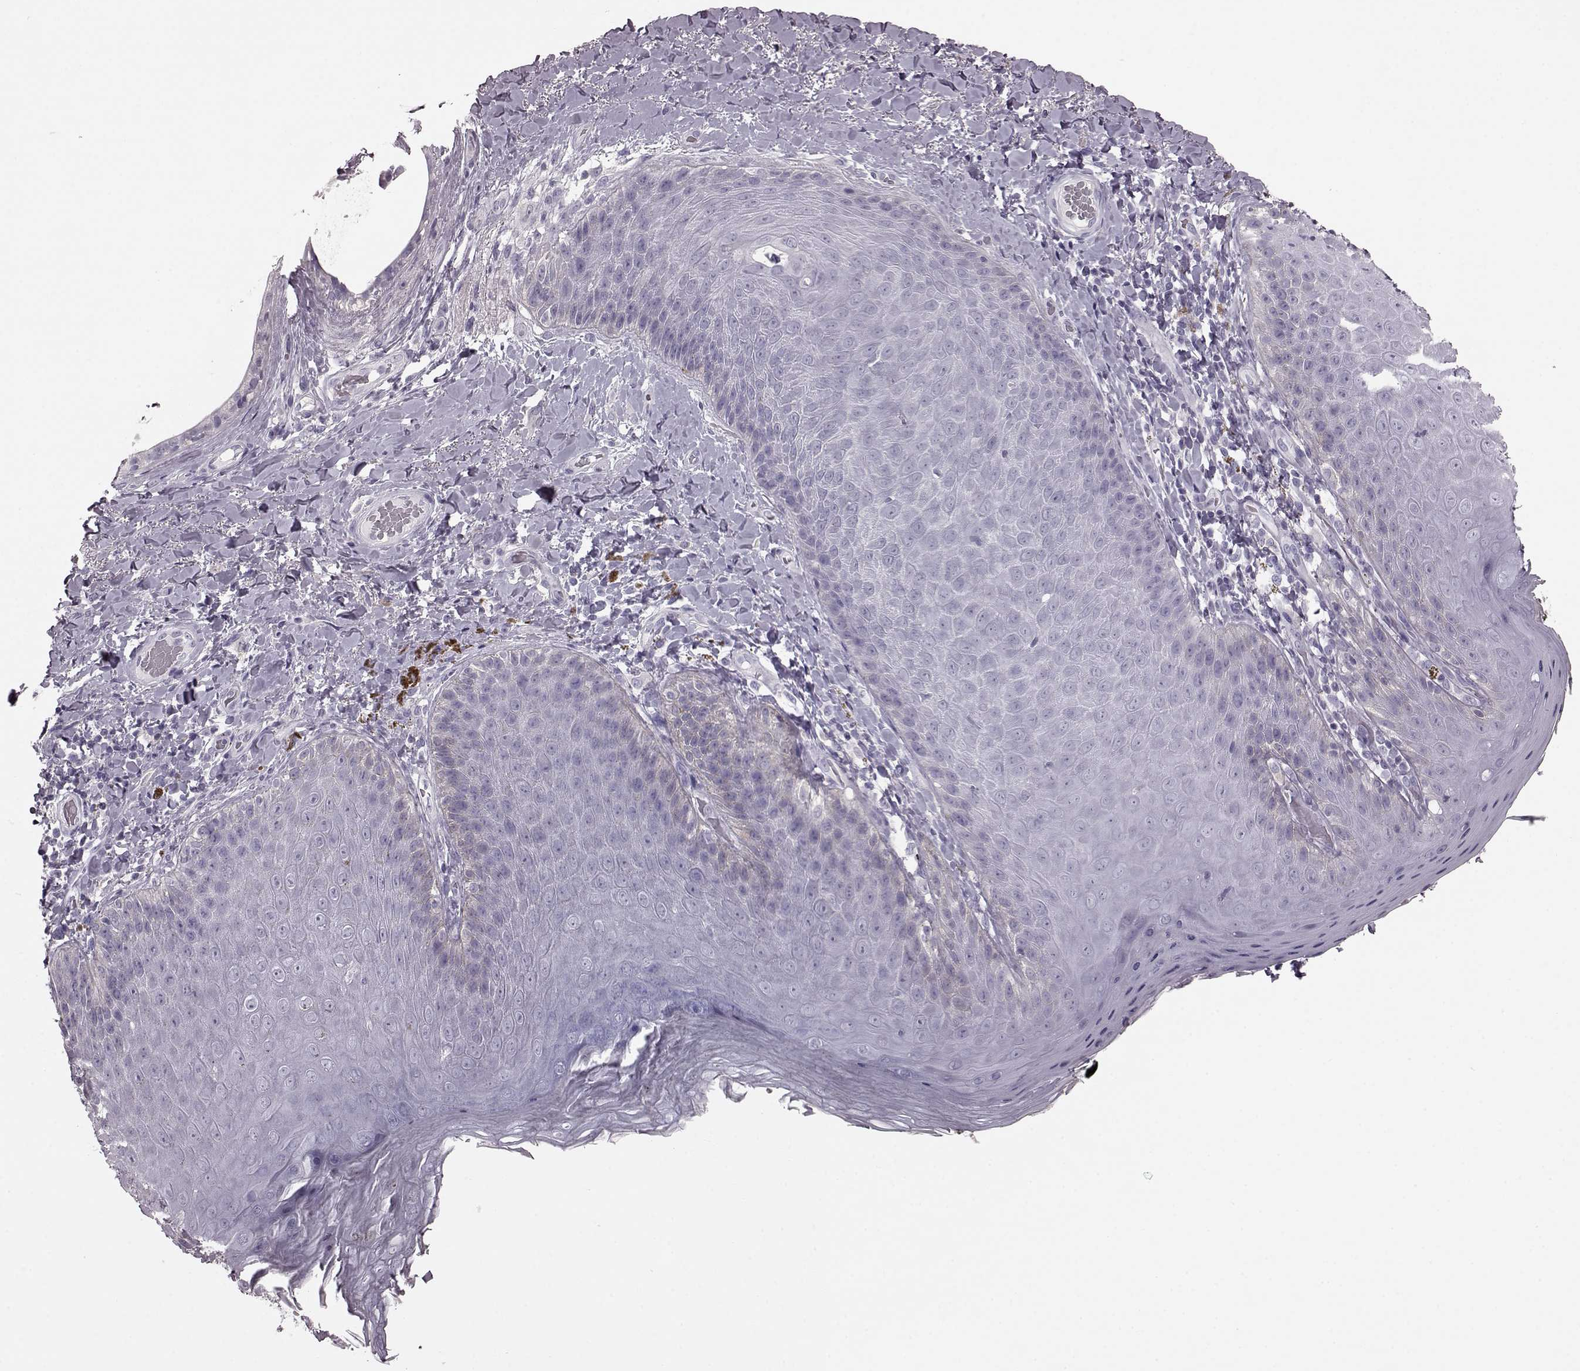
{"staining": {"intensity": "negative", "quantity": "none", "location": "none"}, "tissue": "skin", "cell_type": "Epidermal cells", "image_type": "normal", "snomed": [{"axis": "morphology", "description": "Normal tissue, NOS"}, {"axis": "topography", "description": "Anal"}], "caption": "High power microscopy micrograph of an IHC photomicrograph of unremarkable skin, revealing no significant staining in epidermal cells.", "gene": "CRYBA2", "patient": {"sex": "male", "age": 53}}